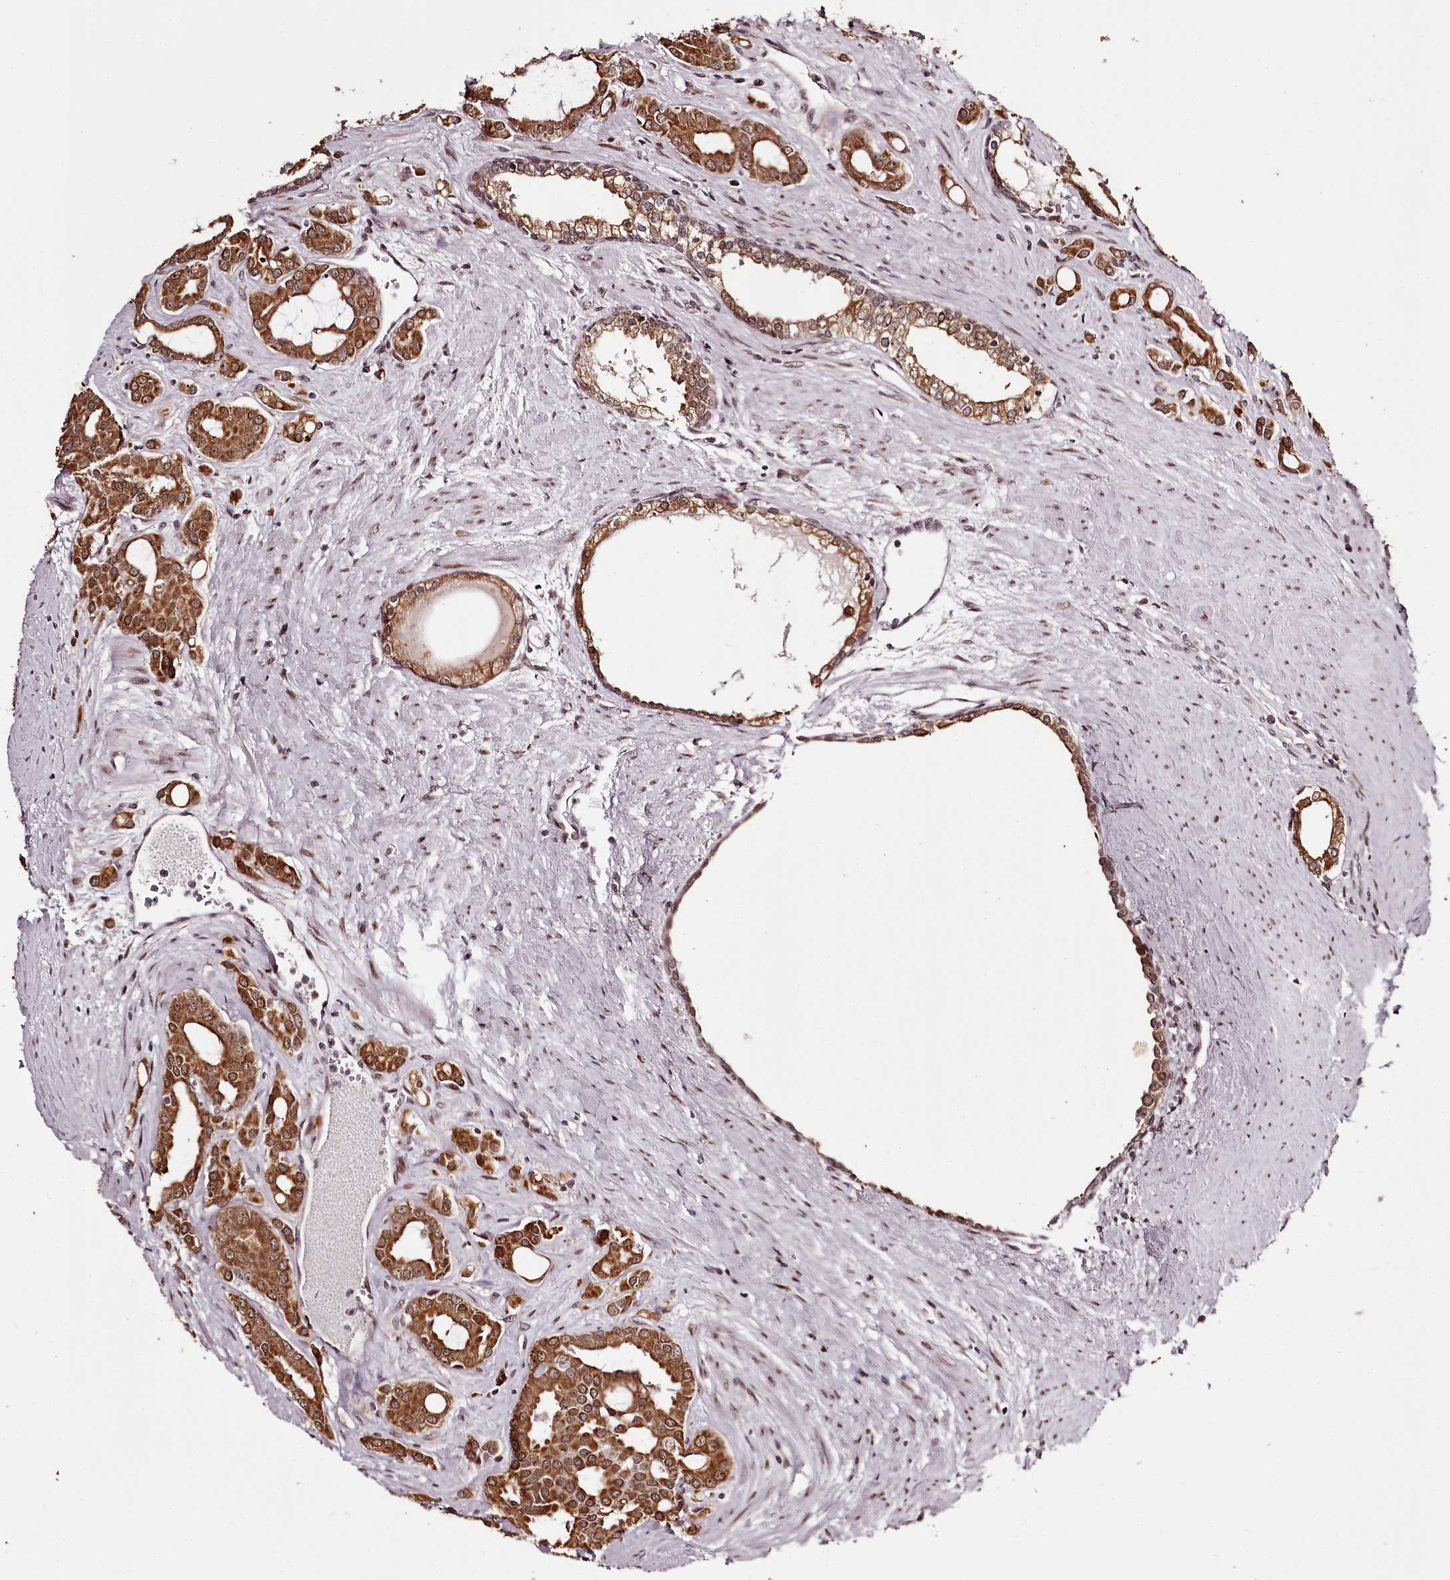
{"staining": {"intensity": "strong", "quantity": ">75%", "location": "cytoplasmic/membranous"}, "tissue": "prostate cancer", "cell_type": "Tumor cells", "image_type": "cancer", "snomed": [{"axis": "morphology", "description": "Adenocarcinoma, High grade"}, {"axis": "topography", "description": "Prostate"}], "caption": "Protein positivity by IHC exhibits strong cytoplasmic/membranous staining in about >75% of tumor cells in high-grade adenocarcinoma (prostate). (DAB (3,3'-diaminobenzidine) = brown stain, brightfield microscopy at high magnification).", "gene": "THYN1", "patient": {"sex": "male", "age": 72}}